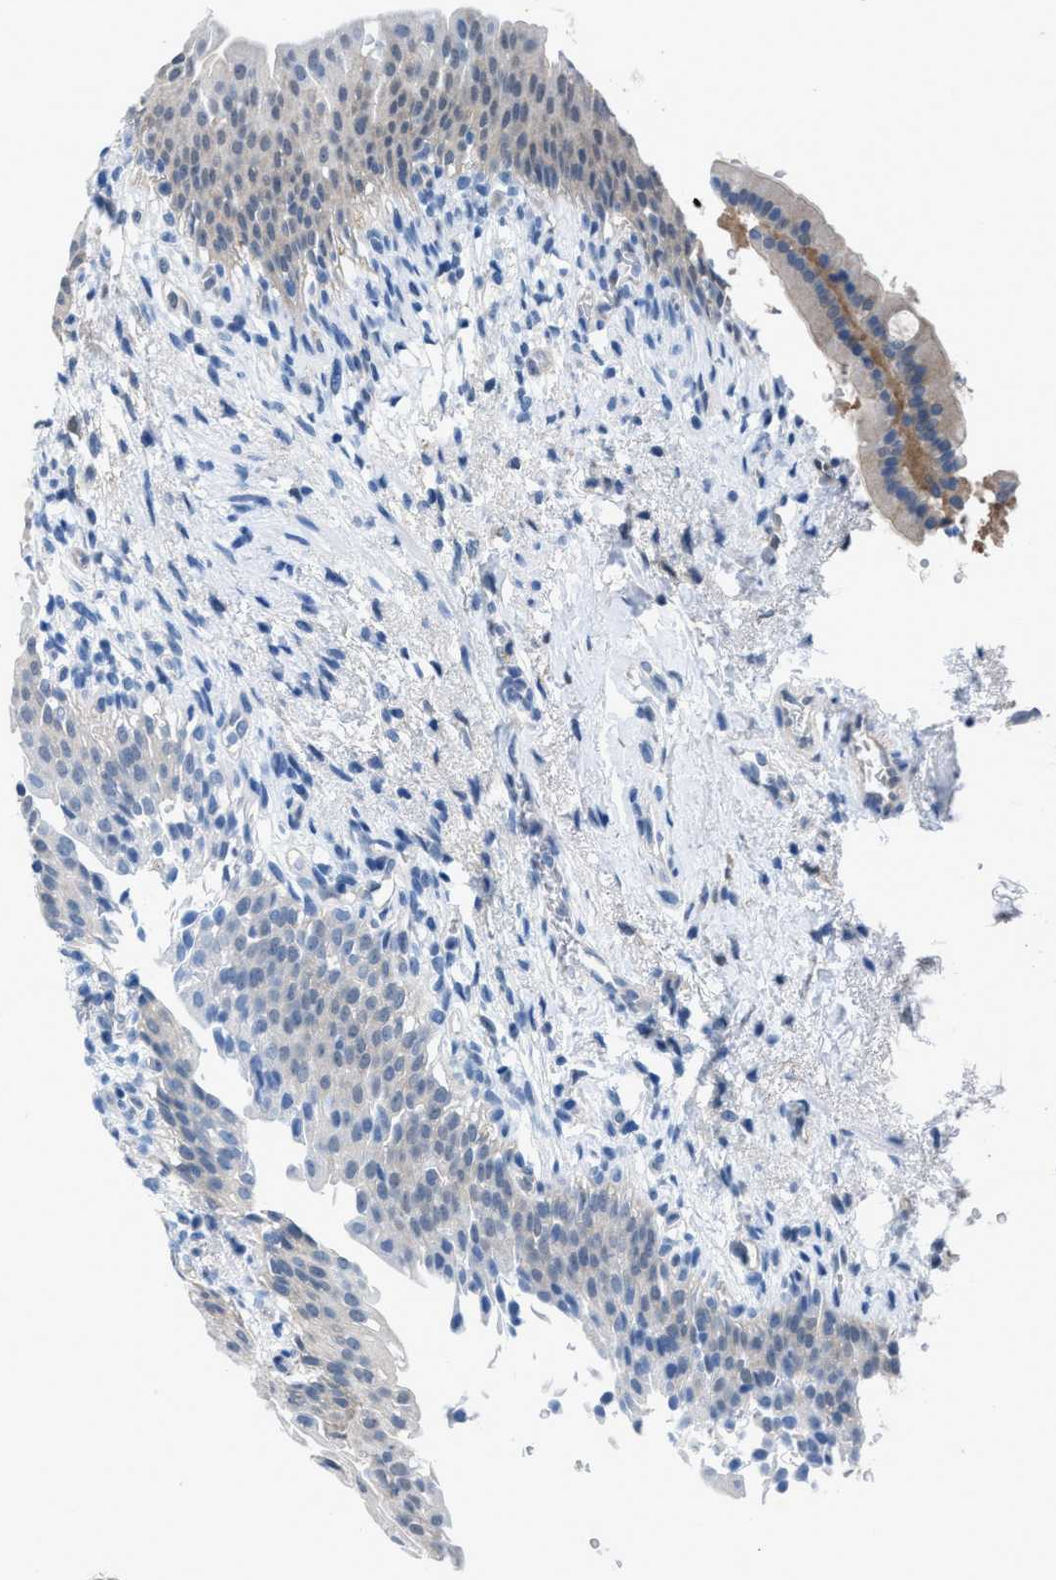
{"staining": {"intensity": "negative", "quantity": "none", "location": "none"}, "tissue": "urinary bladder", "cell_type": "Urothelial cells", "image_type": "normal", "snomed": [{"axis": "morphology", "description": "Normal tissue, NOS"}, {"axis": "topography", "description": "Urinary bladder"}], "caption": "High power microscopy photomicrograph of an immunohistochemistry (IHC) photomicrograph of benign urinary bladder, revealing no significant staining in urothelial cells.", "gene": "NUDT5", "patient": {"sex": "female", "age": 60}}